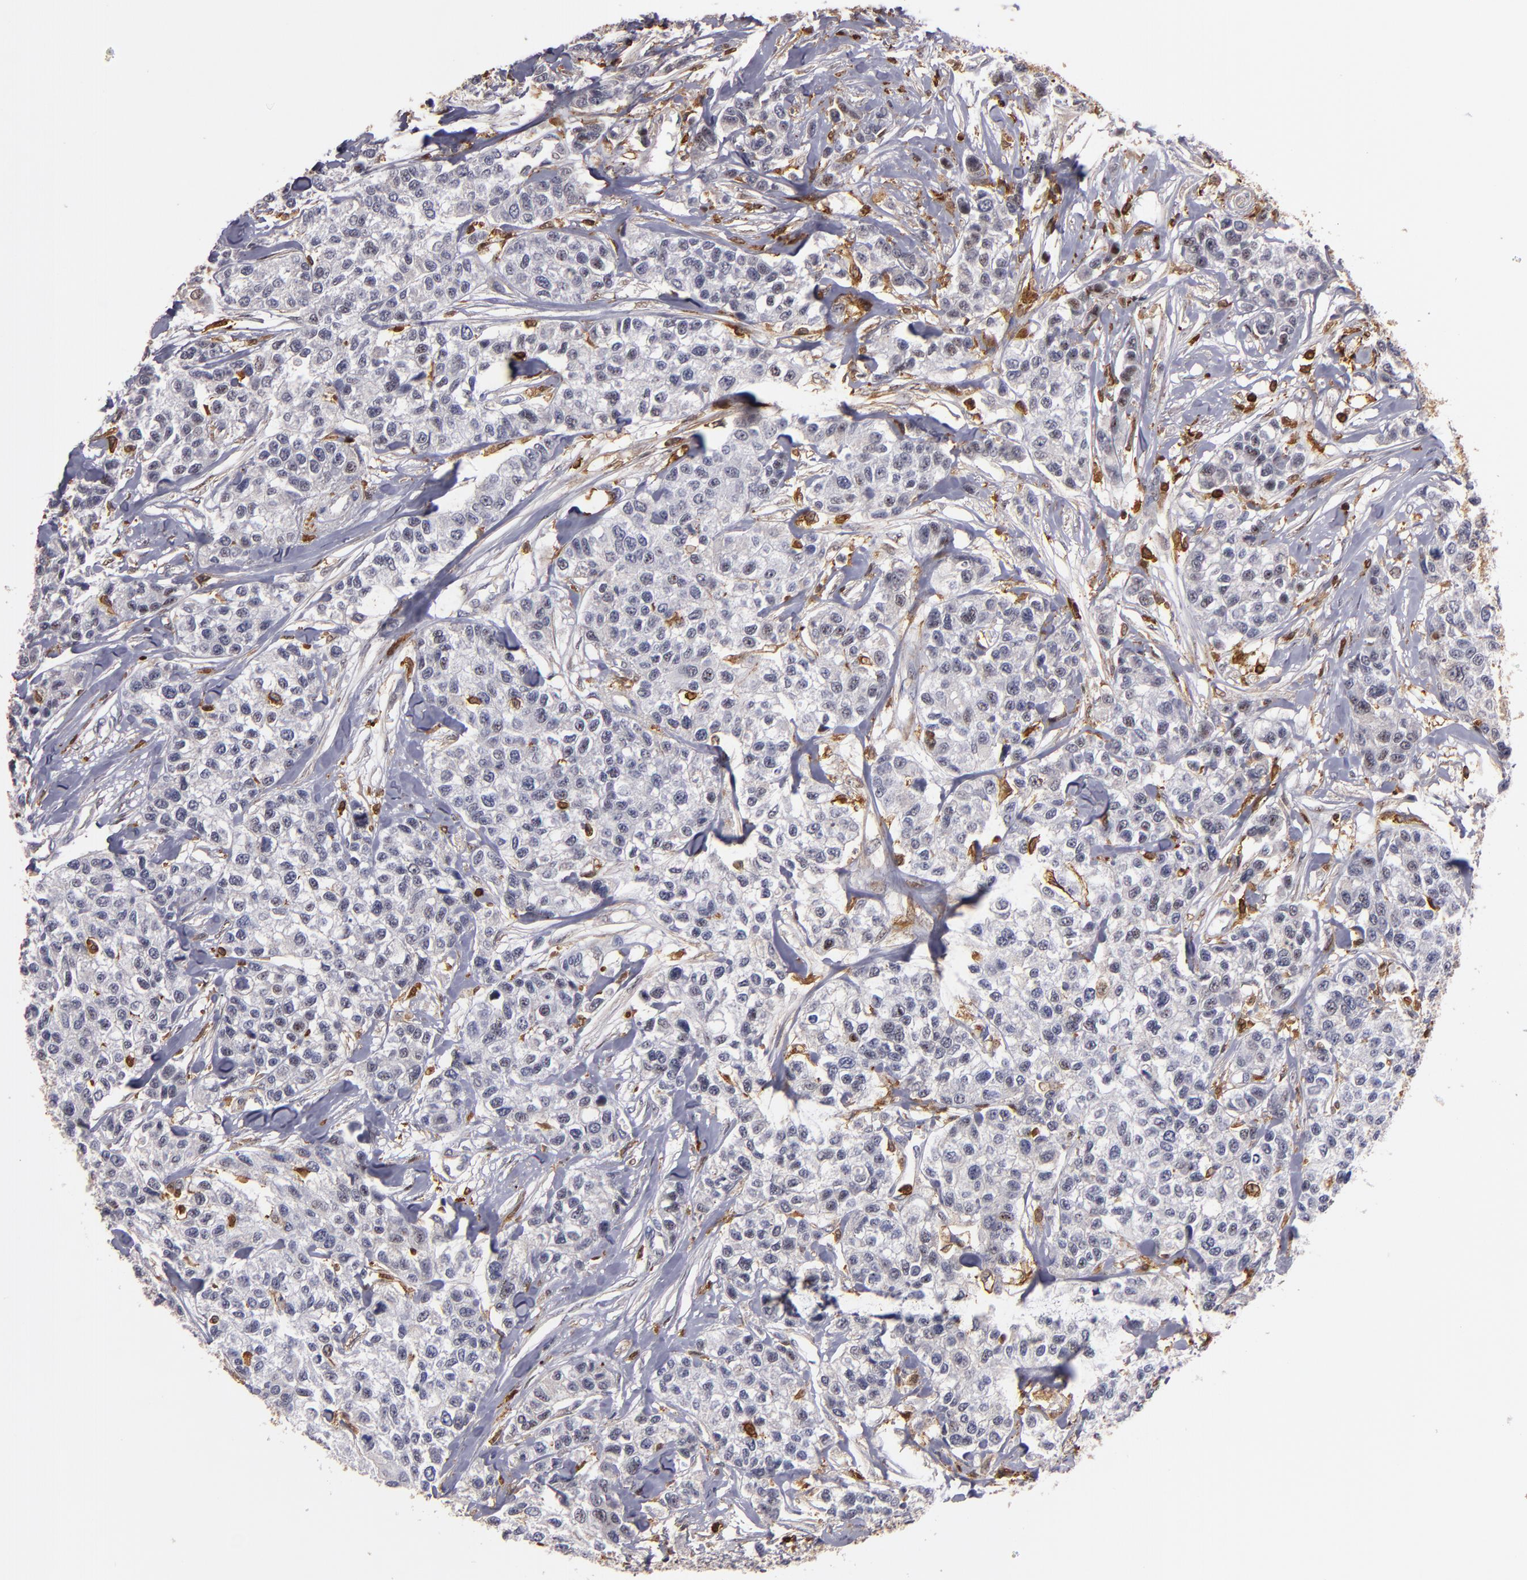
{"staining": {"intensity": "weak", "quantity": "<25%", "location": "nuclear"}, "tissue": "breast cancer", "cell_type": "Tumor cells", "image_type": "cancer", "snomed": [{"axis": "morphology", "description": "Duct carcinoma"}, {"axis": "topography", "description": "Breast"}], "caption": "IHC of human breast invasive ductal carcinoma displays no positivity in tumor cells. (Stains: DAB immunohistochemistry (IHC) with hematoxylin counter stain, Microscopy: brightfield microscopy at high magnification).", "gene": "WAS", "patient": {"sex": "female", "age": 51}}